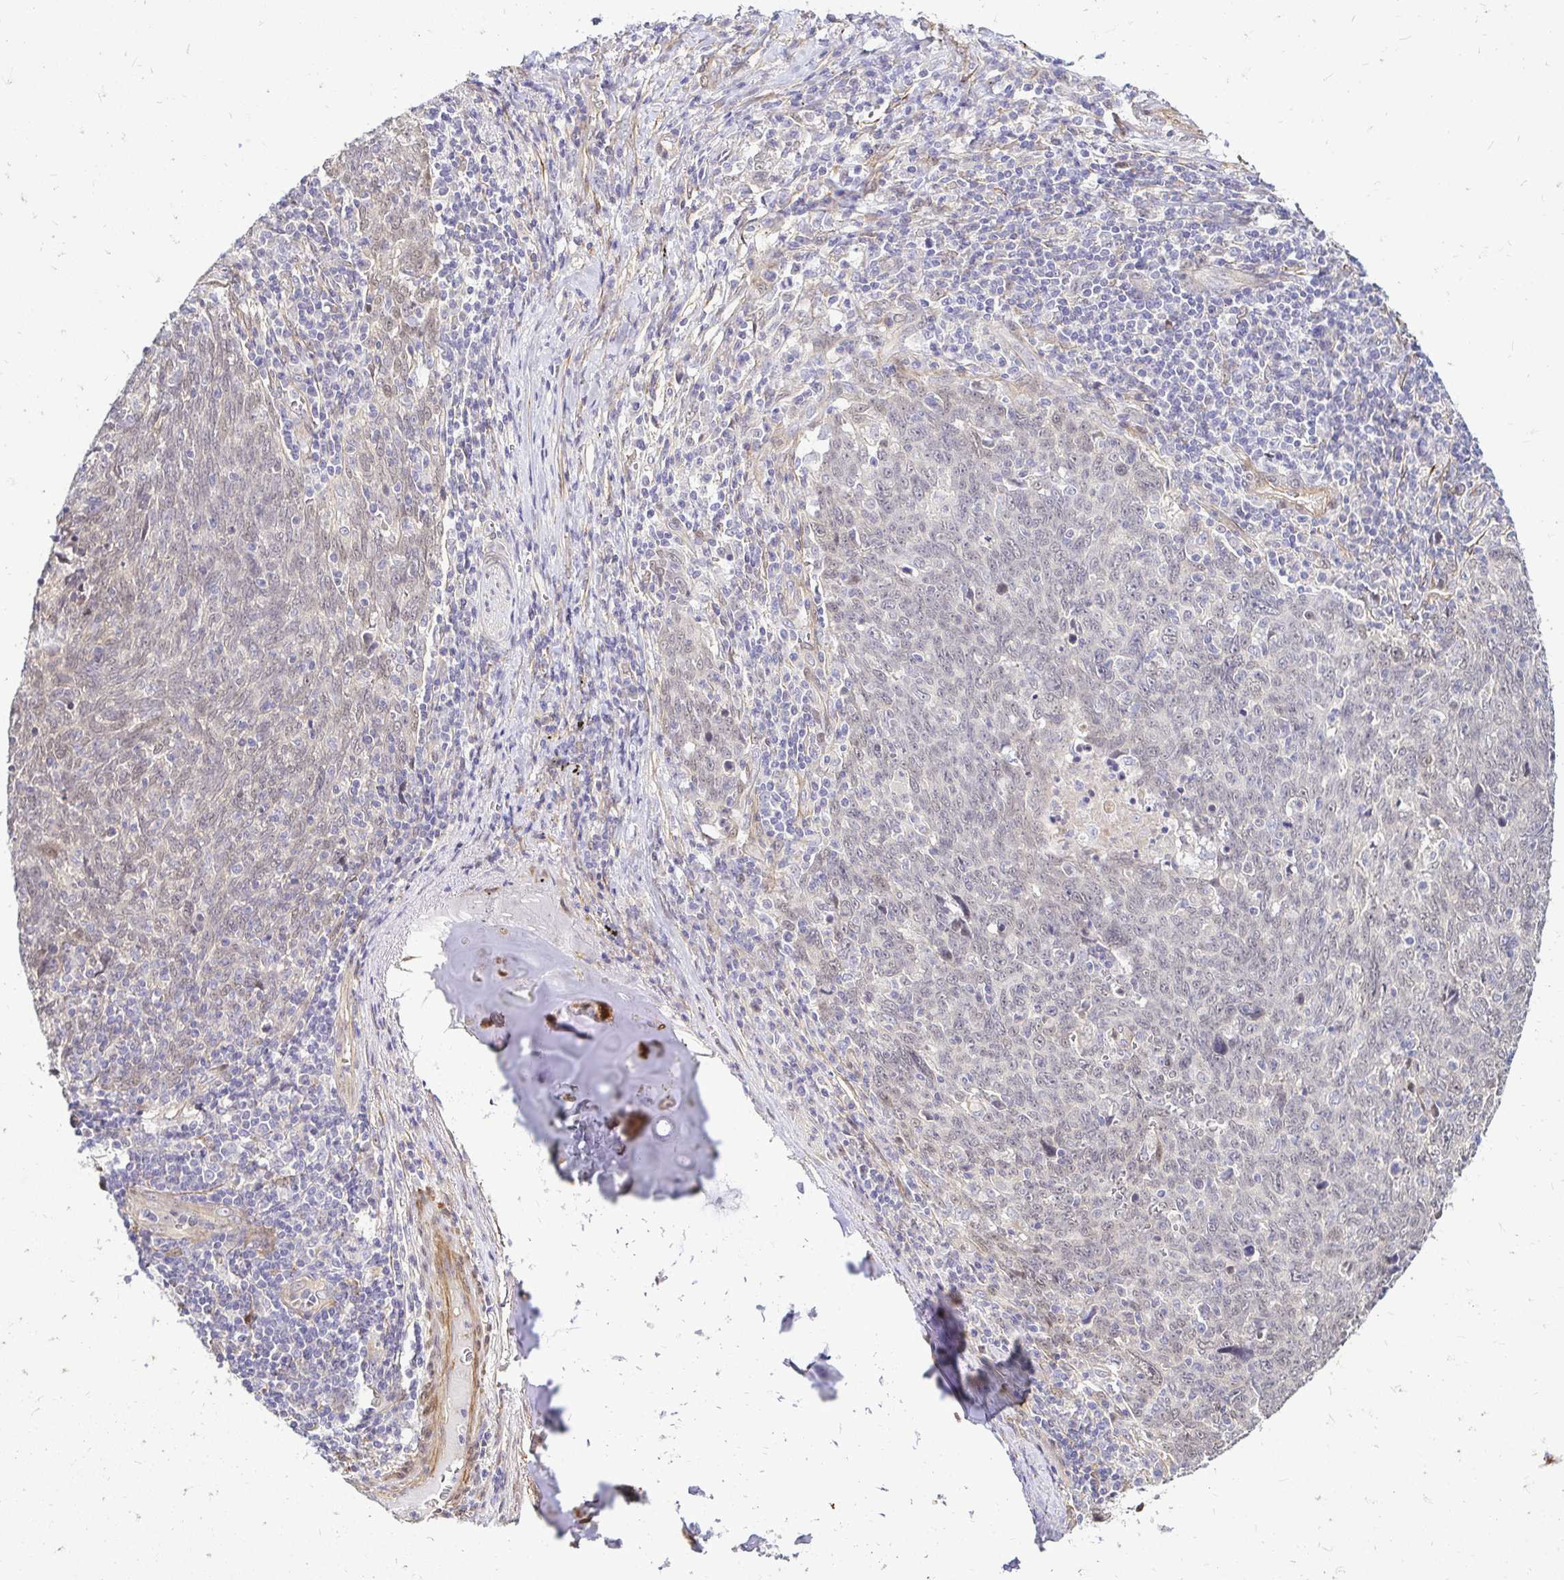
{"staining": {"intensity": "negative", "quantity": "none", "location": "none"}, "tissue": "lung cancer", "cell_type": "Tumor cells", "image_type": "cancer", "snomed": [{"axis": "morphology", "description": "Squamous cell carcinoma, NOS"}, {"axis": "topography", "description": "Lung"}], "caption": "This is a image of immunohistochemistry staining of squamous cell carcinoma (lung), which shows no expression in tumor cells.", "gene": "YAP1", "patient": {"sex": "female", "age": 72}}